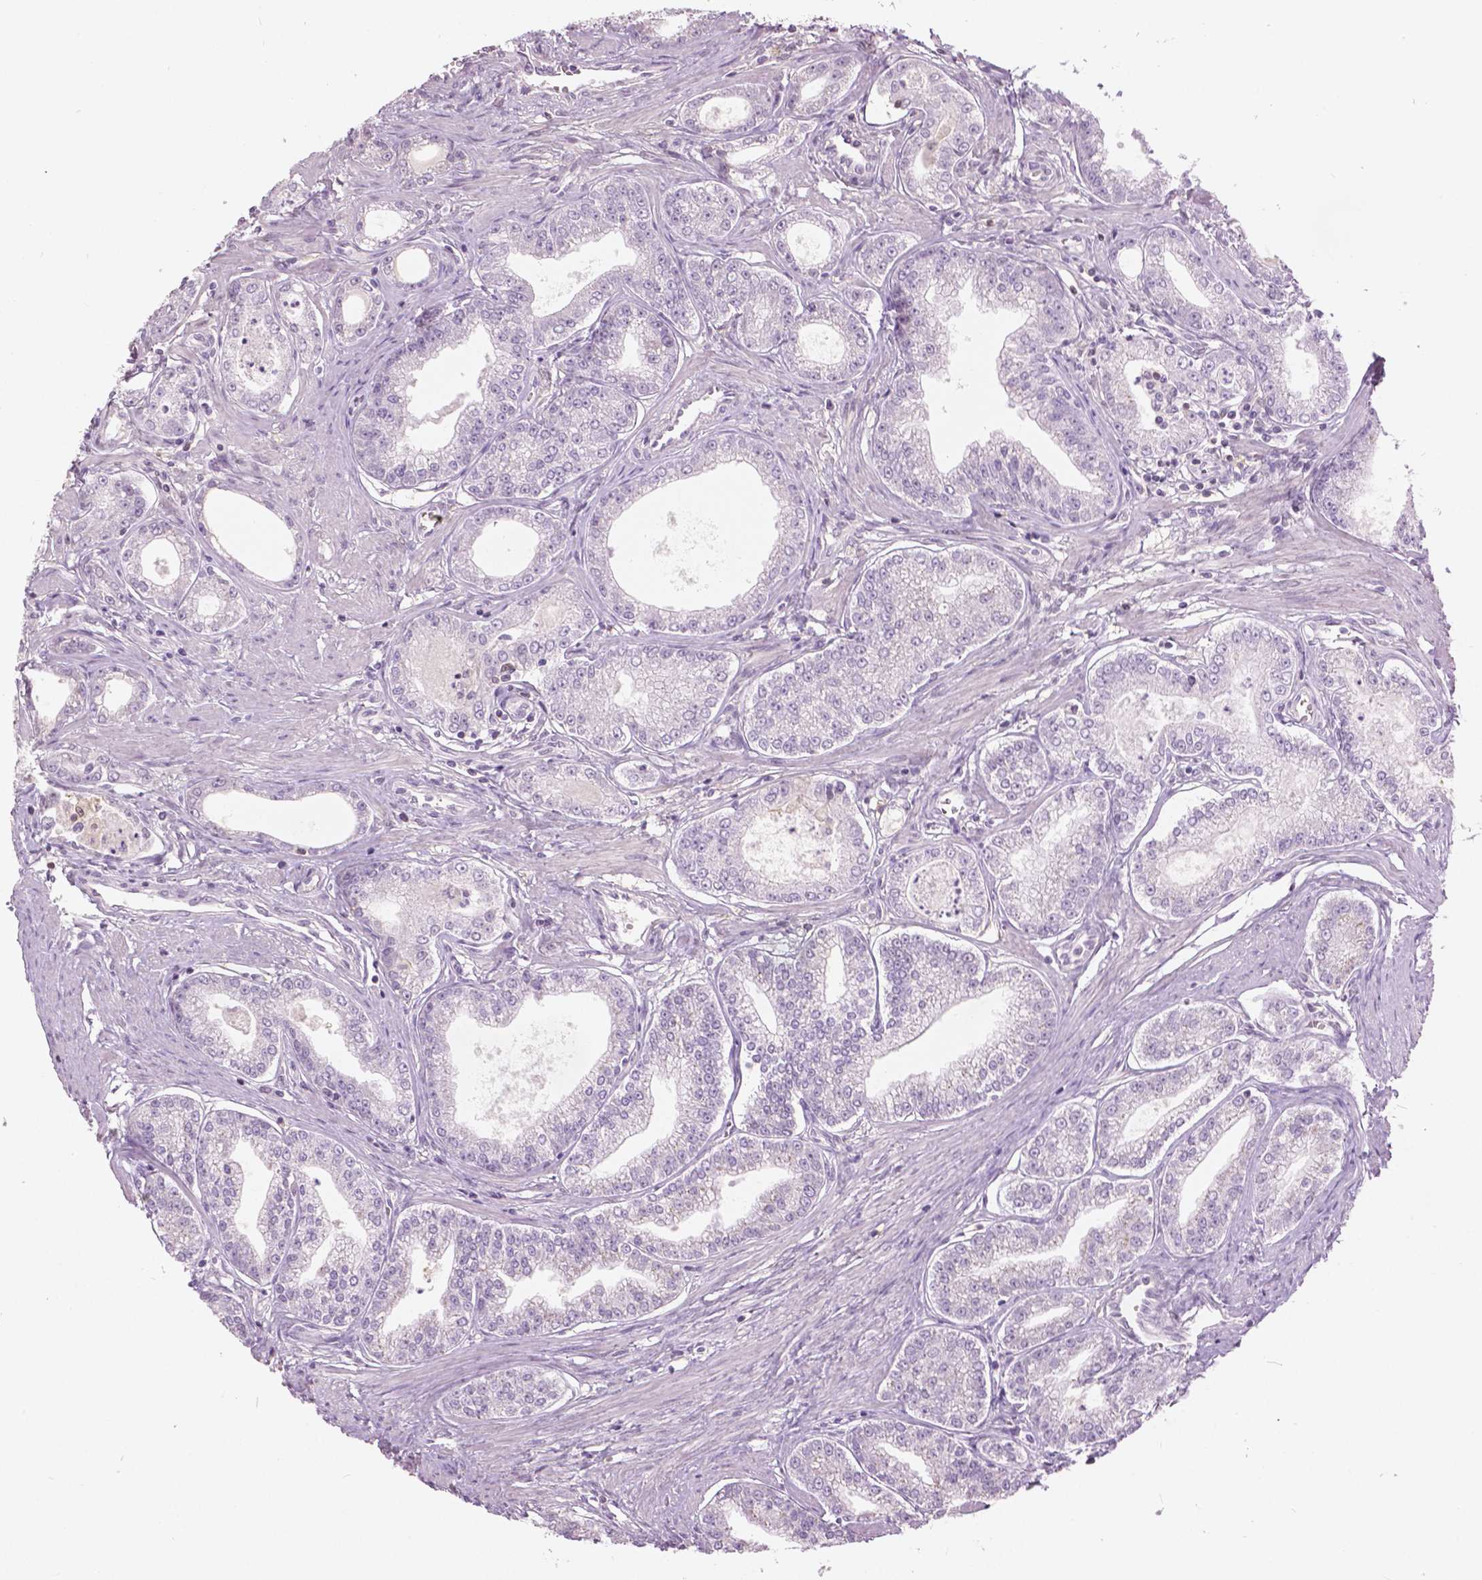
{"staining": {"intensity": "negative", "quantity": "none", "location": "none"}, "tissue": "prostate cancer", "cell_type": "Tumor cells", "image_type": "cancer", "snomed": [{"axis": "morphology", "description": "Adenocarcinoma, NOS"}, {"axis": "topography", "description": "Prostate"}], "caption": "This is an immunohistochemistry (IHC) micrograph of human prostate cancer. There is no staining in tumor cells.", "gene": "GALM", "patient": {"sex": "male", "age": 71}}